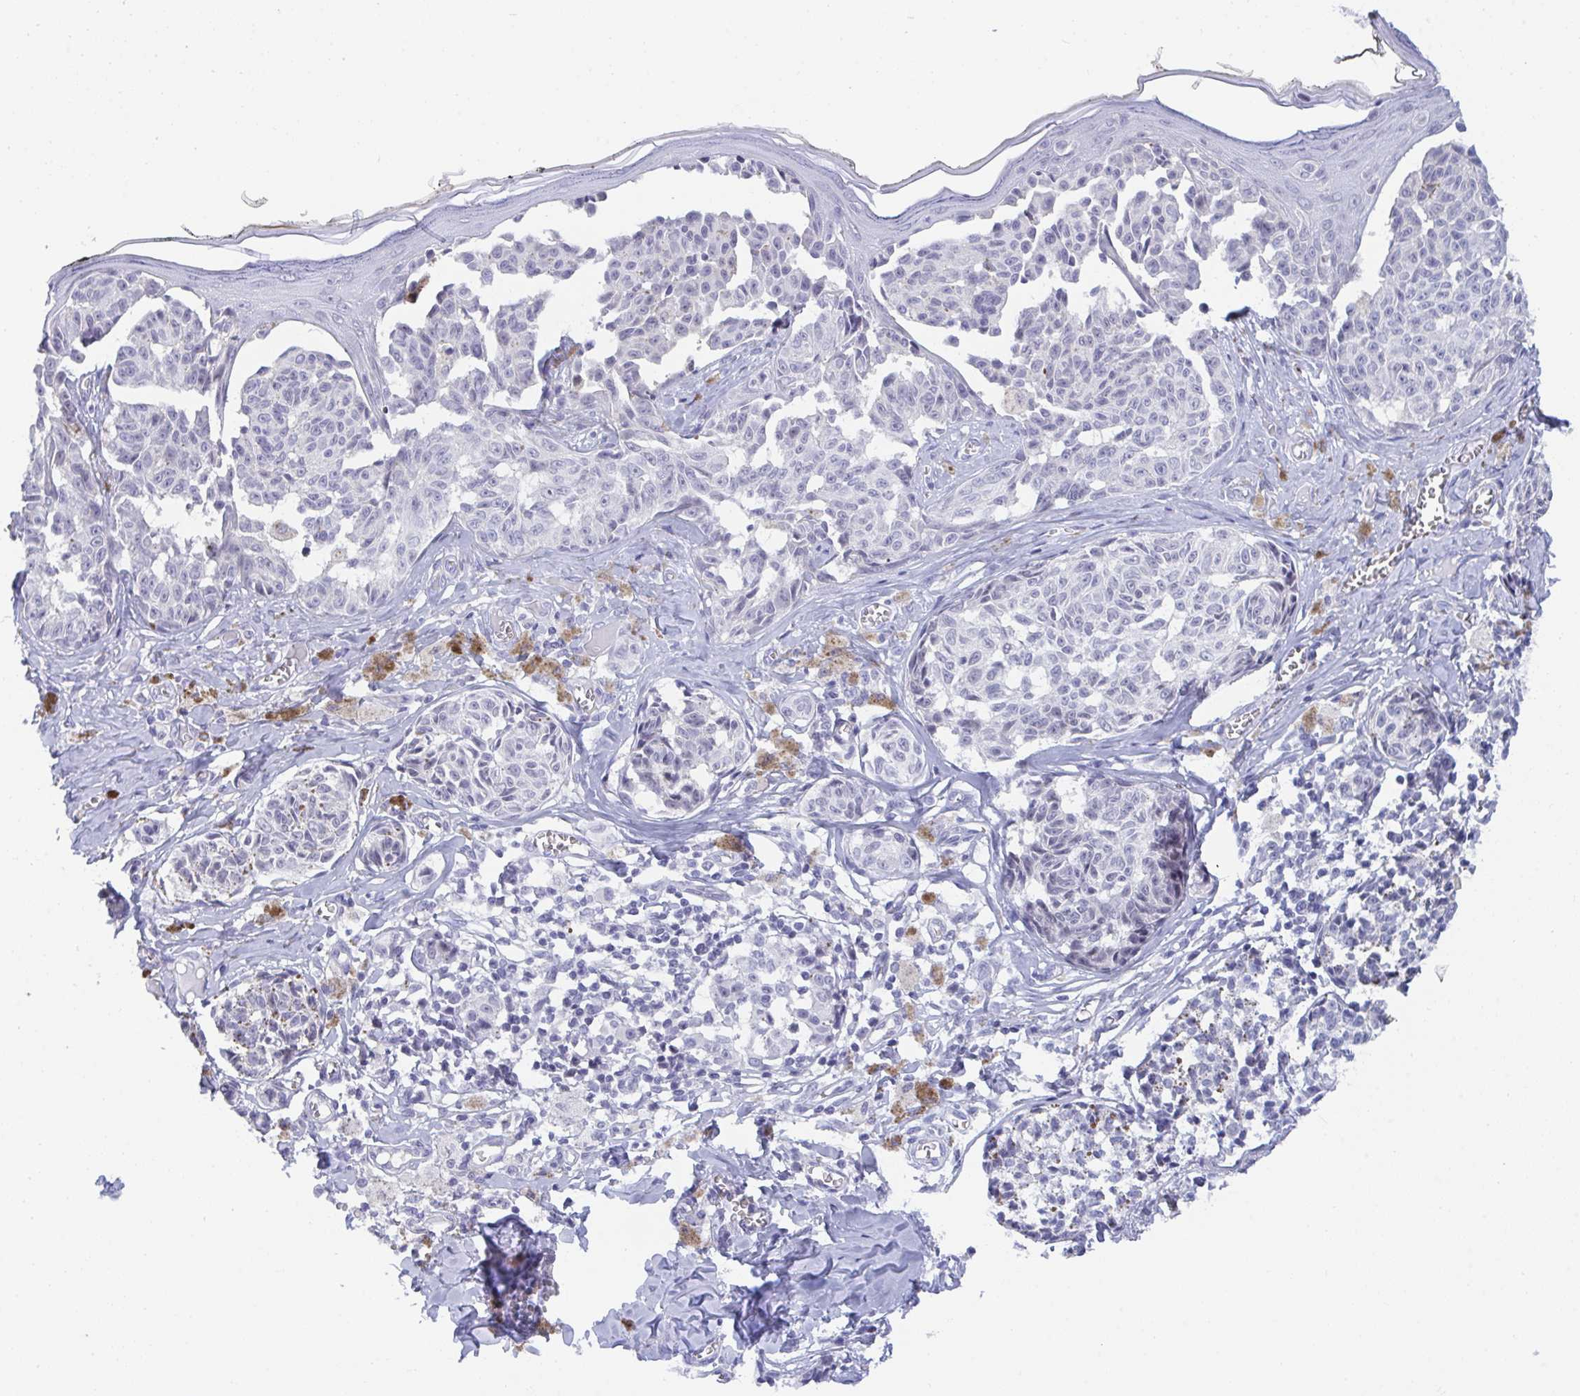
{"staining": {"intensity": "negative", "quantity": "none", "location": "none"}, "tissue": "melanoma", "cell_type": "Tumor cells", "image_type": "cancer", "snomed": [{"axis": "morphology", "description": "Malignant melanoma, NOS"}, {"axis": "topography", "description": "Skin"}], "caption": "Tumor cells are negative for protein expression in human malignant melanoma.", "gene": "BMAL2", "patient": {"sex": "female", "age": 43}}